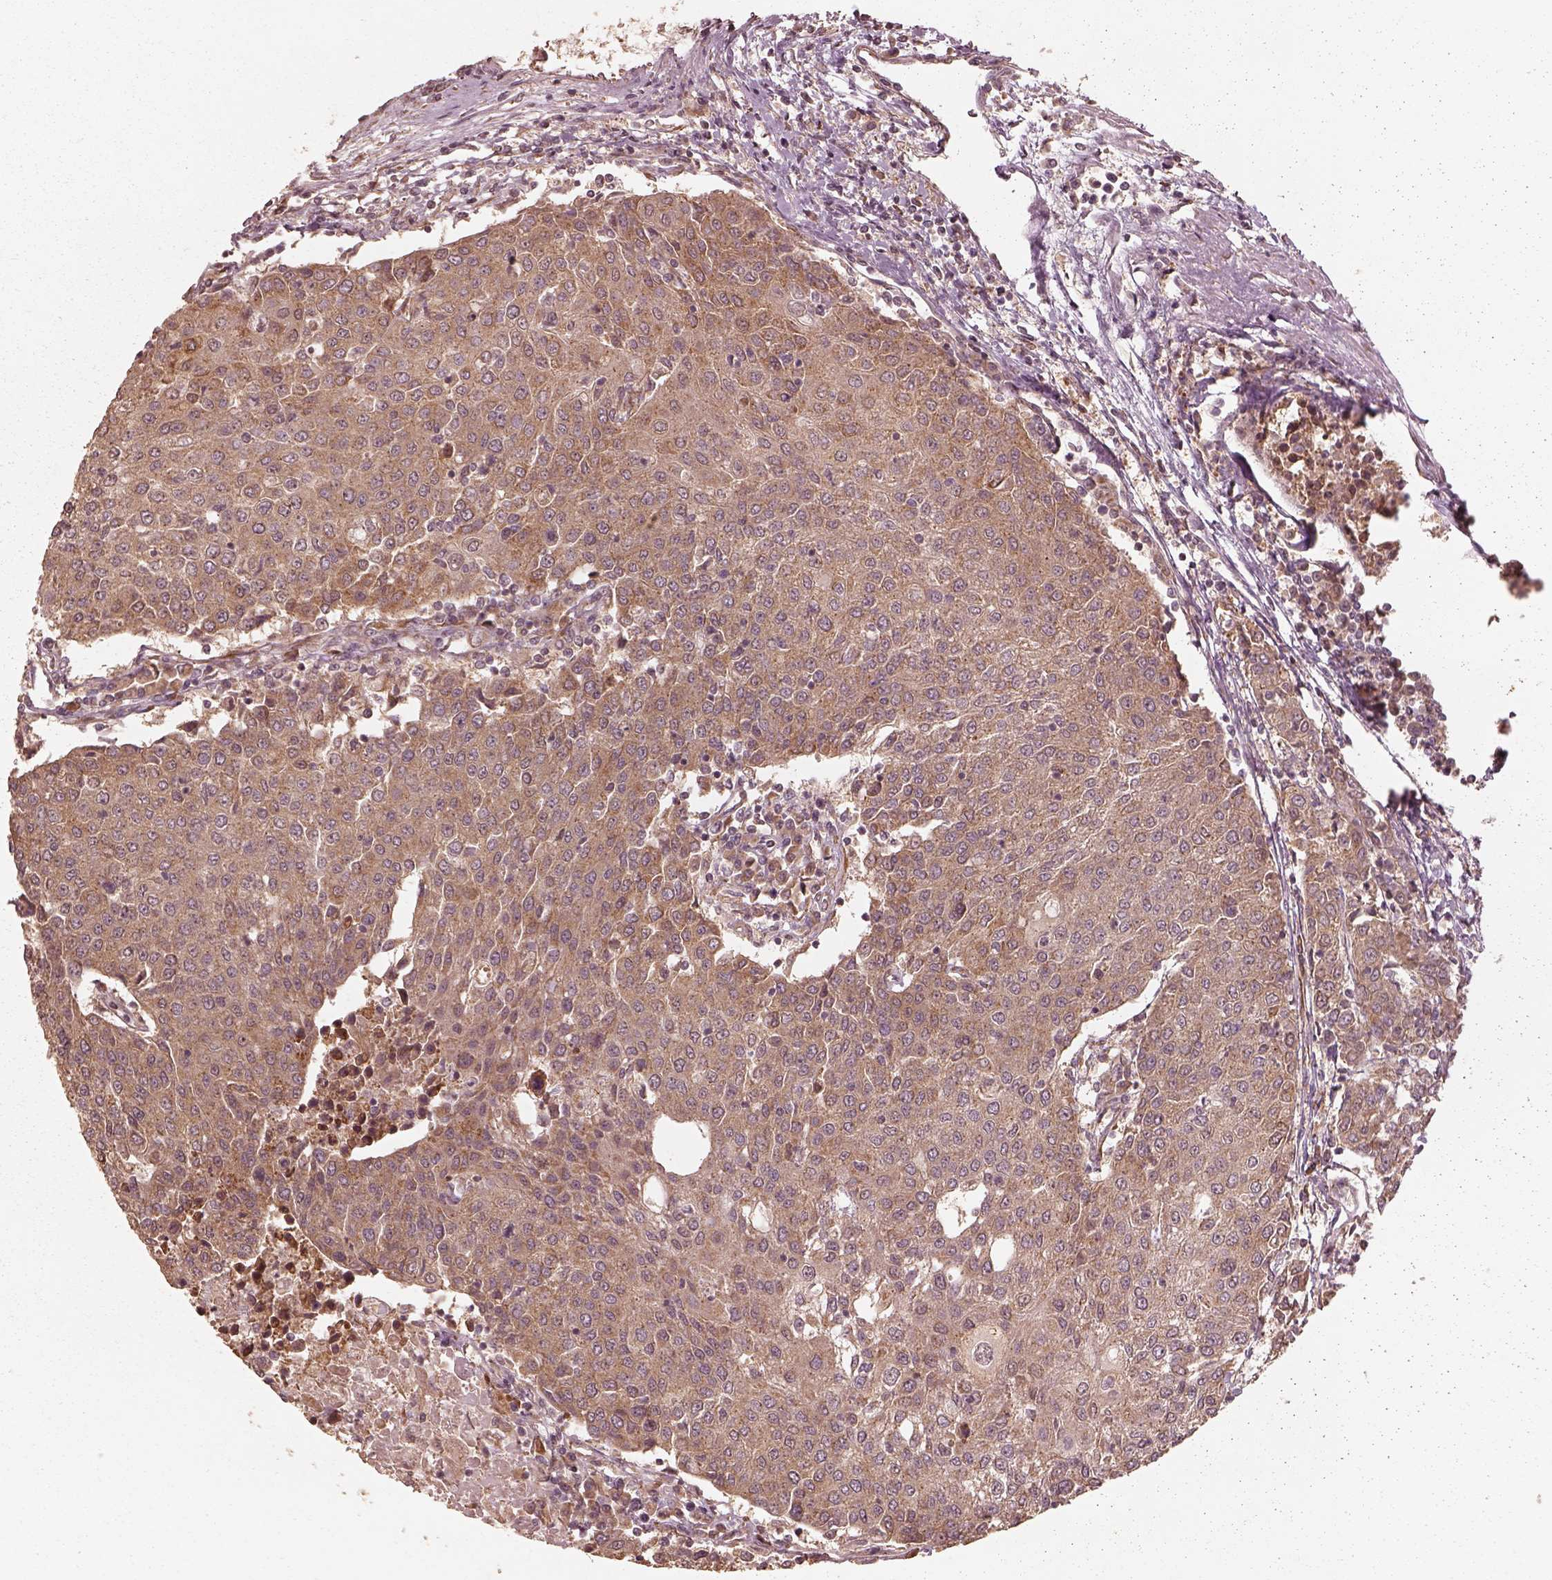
{"staining": {"intensity": "moderate", "quantity": ">75%", "location": "cytoplasmic/membranous"}, "tissue": "urothelial cancer", "cell_type": "Tumor cells", "image_type": "cancer", "snomed": [{"axis": "morphology", "description": "Urothelial carcinoma, High grade"}, {"axis": "topography", "description": "Urinary bladder"}], "caption": "Immunohistochemistry (IHC) photomicrograph of neoplastic tissue: urothelial cancer stained using immunohistochemistry (IHC) demonstrates medium levels of moderate protein expression localized specifically in the cytoplasmic/membranous of tumor cells, appearing as a cytoplasmic/membranous brown color.", "gene": "DNAJC25", "patient": {"sex": "female", "age": 85}}